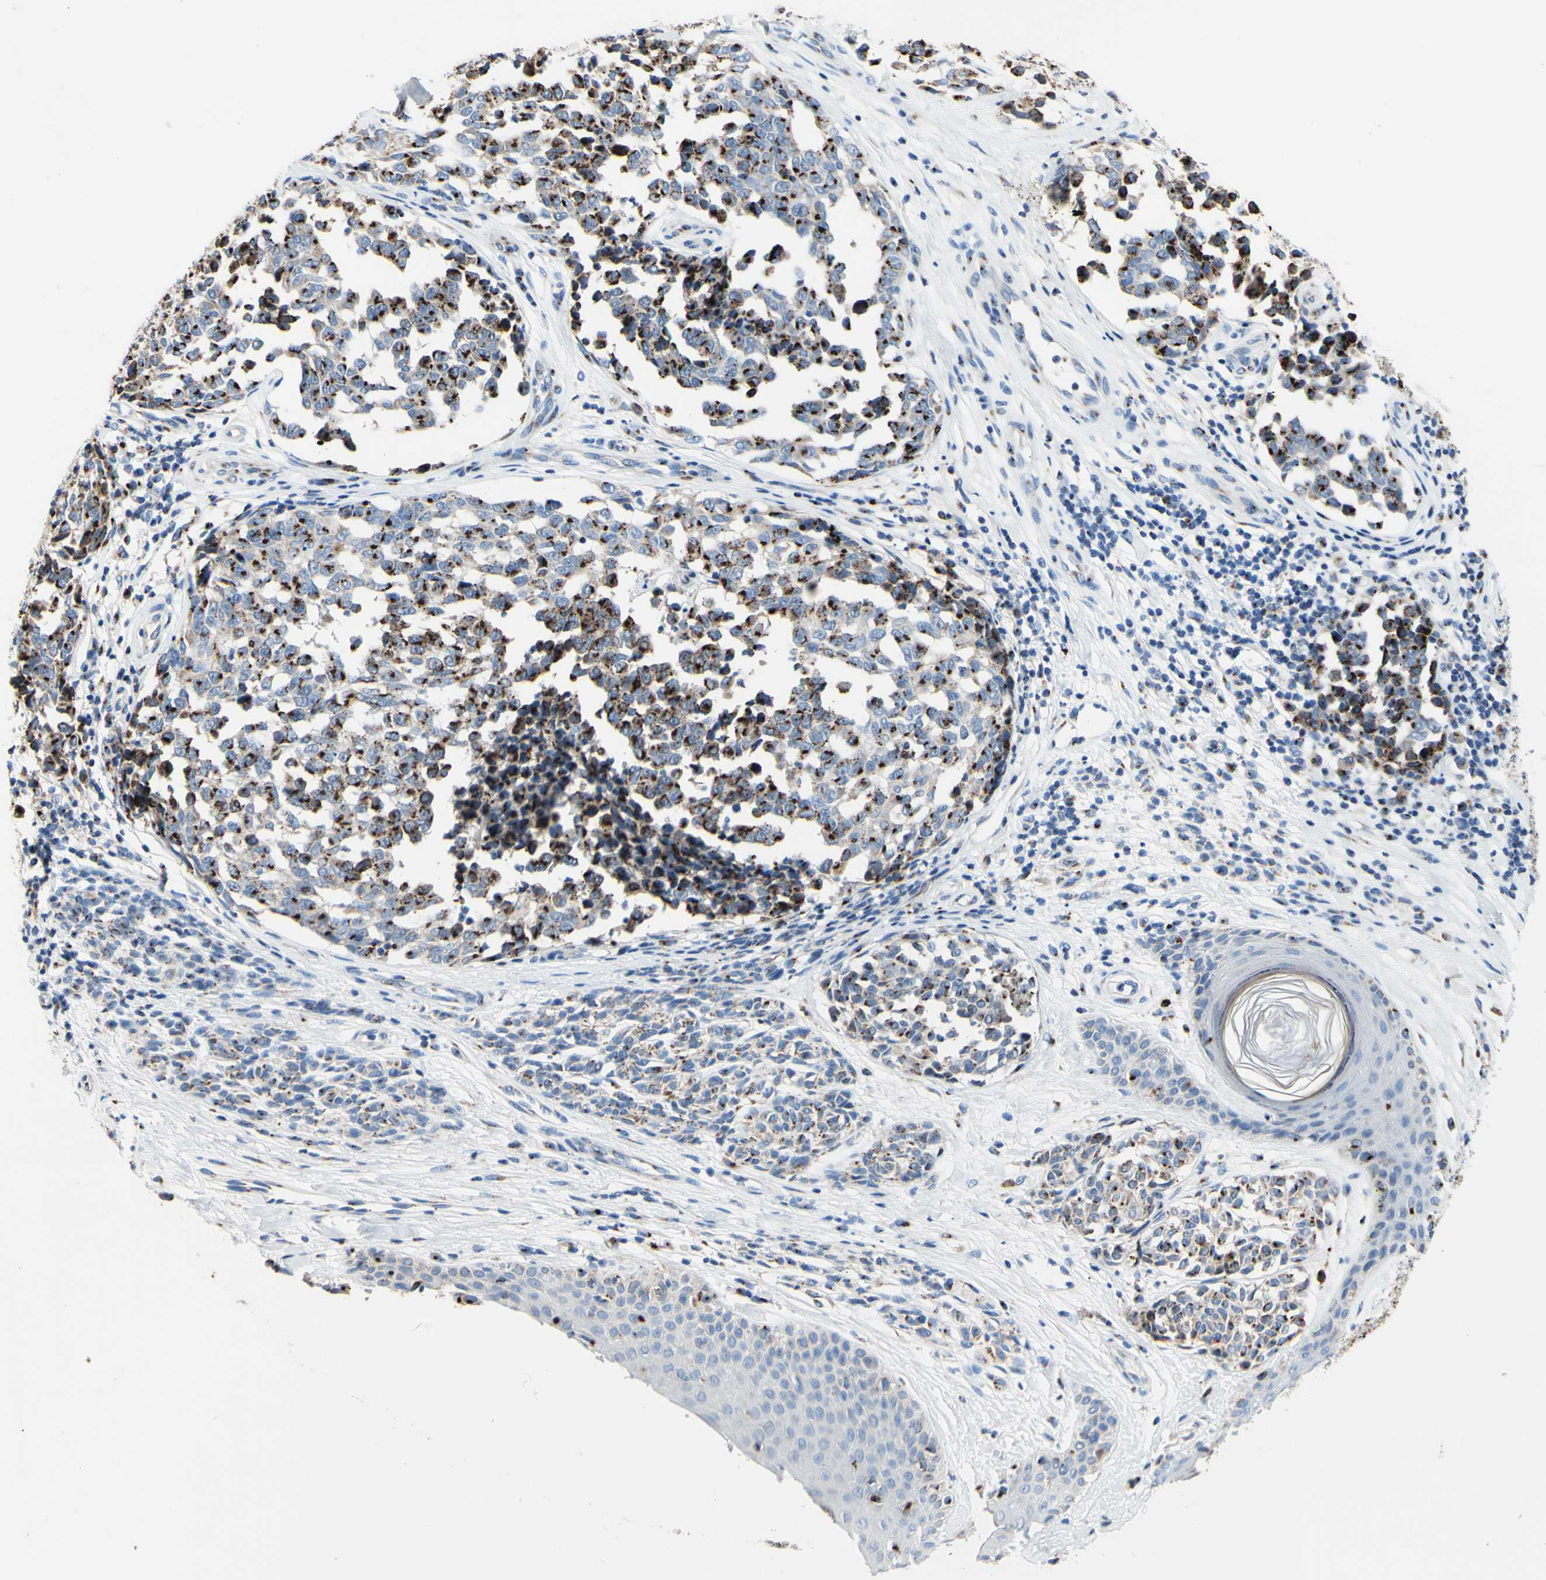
{"staining": {"intensity": "moderate", "quantity": ">75%", "location": "cytoplasmic/membranous"}, "tissue": "melanoma", "cell_type": "Tumor cells", "image_type": "cancer", "snomed": [{"axis": "morphology", "description": "Malignant melanoma, NOS"}, {"axis": "topography", "description": "Skin"}], "caption": "The micrograph shows a brown stain indicating the presence of a protein in the cytoplasmic/membranous of tumor cells in melanoma.", "gene": "GALNT2", "patient": {"sex": "female", "age": 64}}